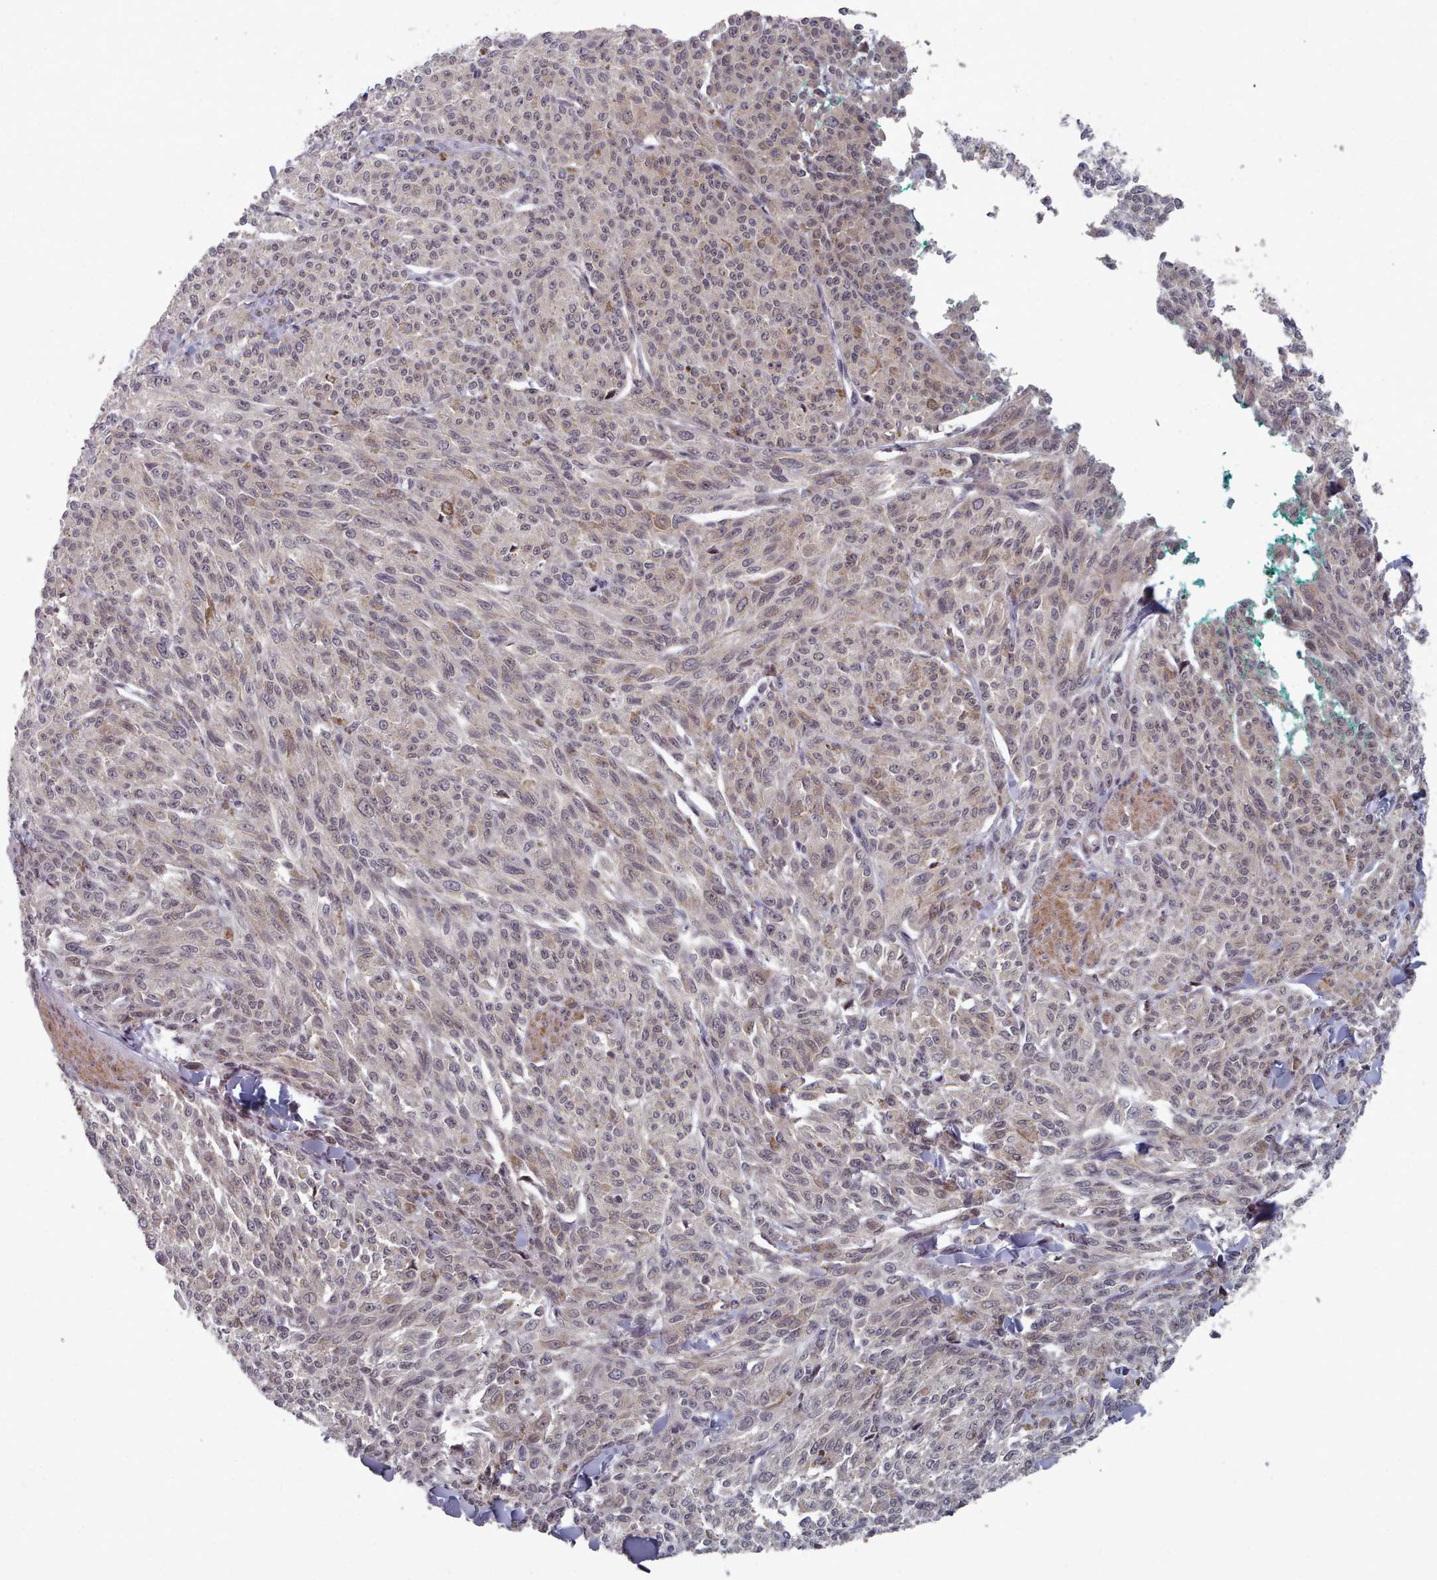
{"staining": {"intensity": "weak", "quantity": "<25%", "location": "cytoplasmic/membranous"}, "tissue": "melanoma", "cell_type": "Tumor cells", "image_type": "cancer", "snomed": [{"axis": "morphology", "description": "Malignant melanoma, NOS"}, {"axis": "topography", "description": "Skin"}], "caption": "An immunohistochemistry image of malignant melanoma is shown. There is no staining in tumor cells of malignant melanoma.", "gene": "HYAL3", "patient": {"sex": "female", "age": 52}}